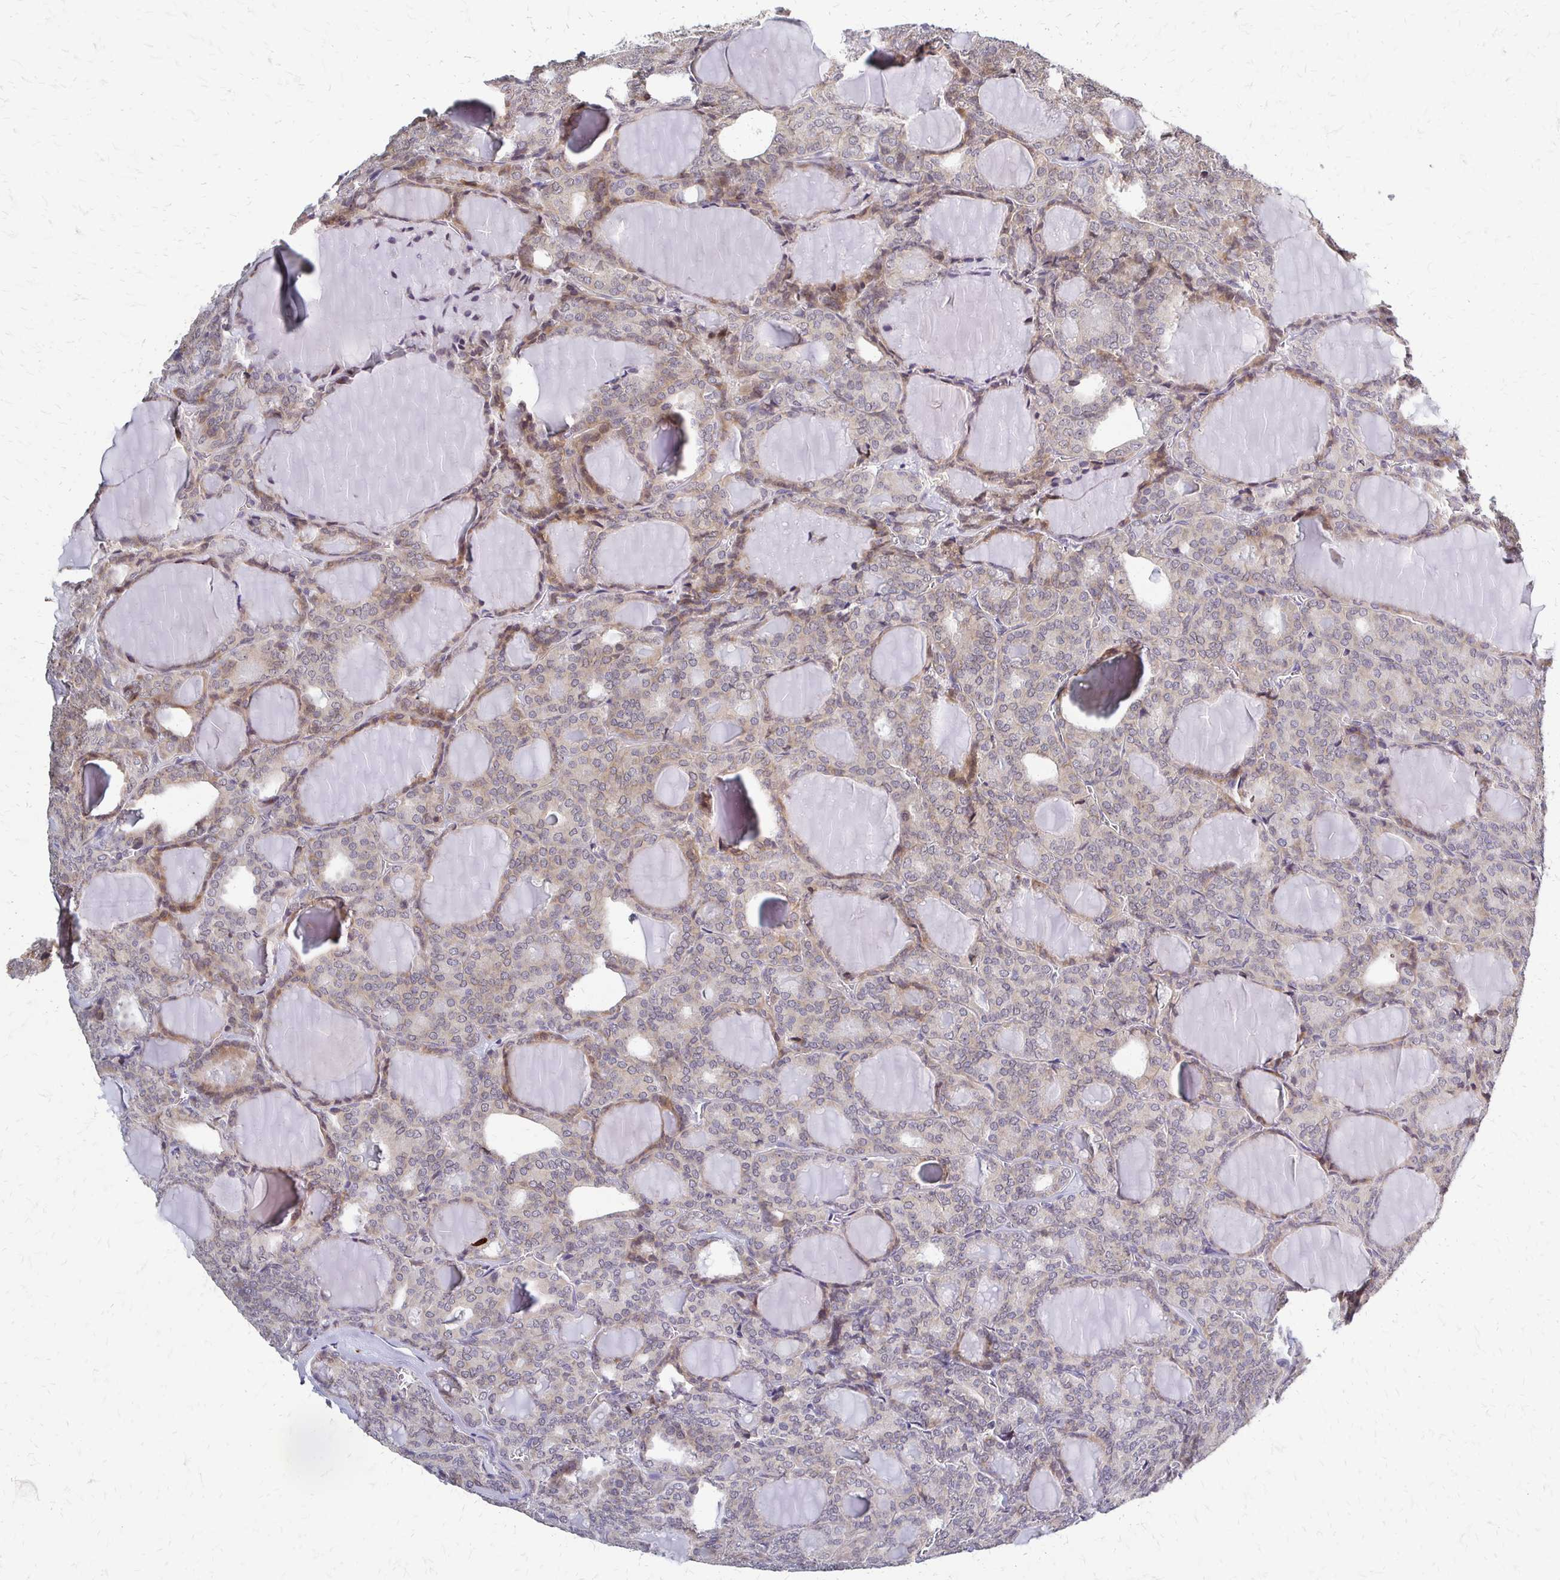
{"staining": {"intensity": "weak", "quantity": "<25%", "location": "cytoplasmic/membranous"}, "tissue": "thyroid cancer", "cell_type": "Tumor cells", "image_type": "cancer", "snomed": [{"axis": "morphology", "description": "Follicular adenoma carcinoma, NOS"}, {"axis": "topography", "description": "Thyroid gland"}], "caption": "The image reveals no staining of tumor cells in thyroid cancer.", "gene": "SLC9A9", "patient": {"sex": "male", "age": 74}}